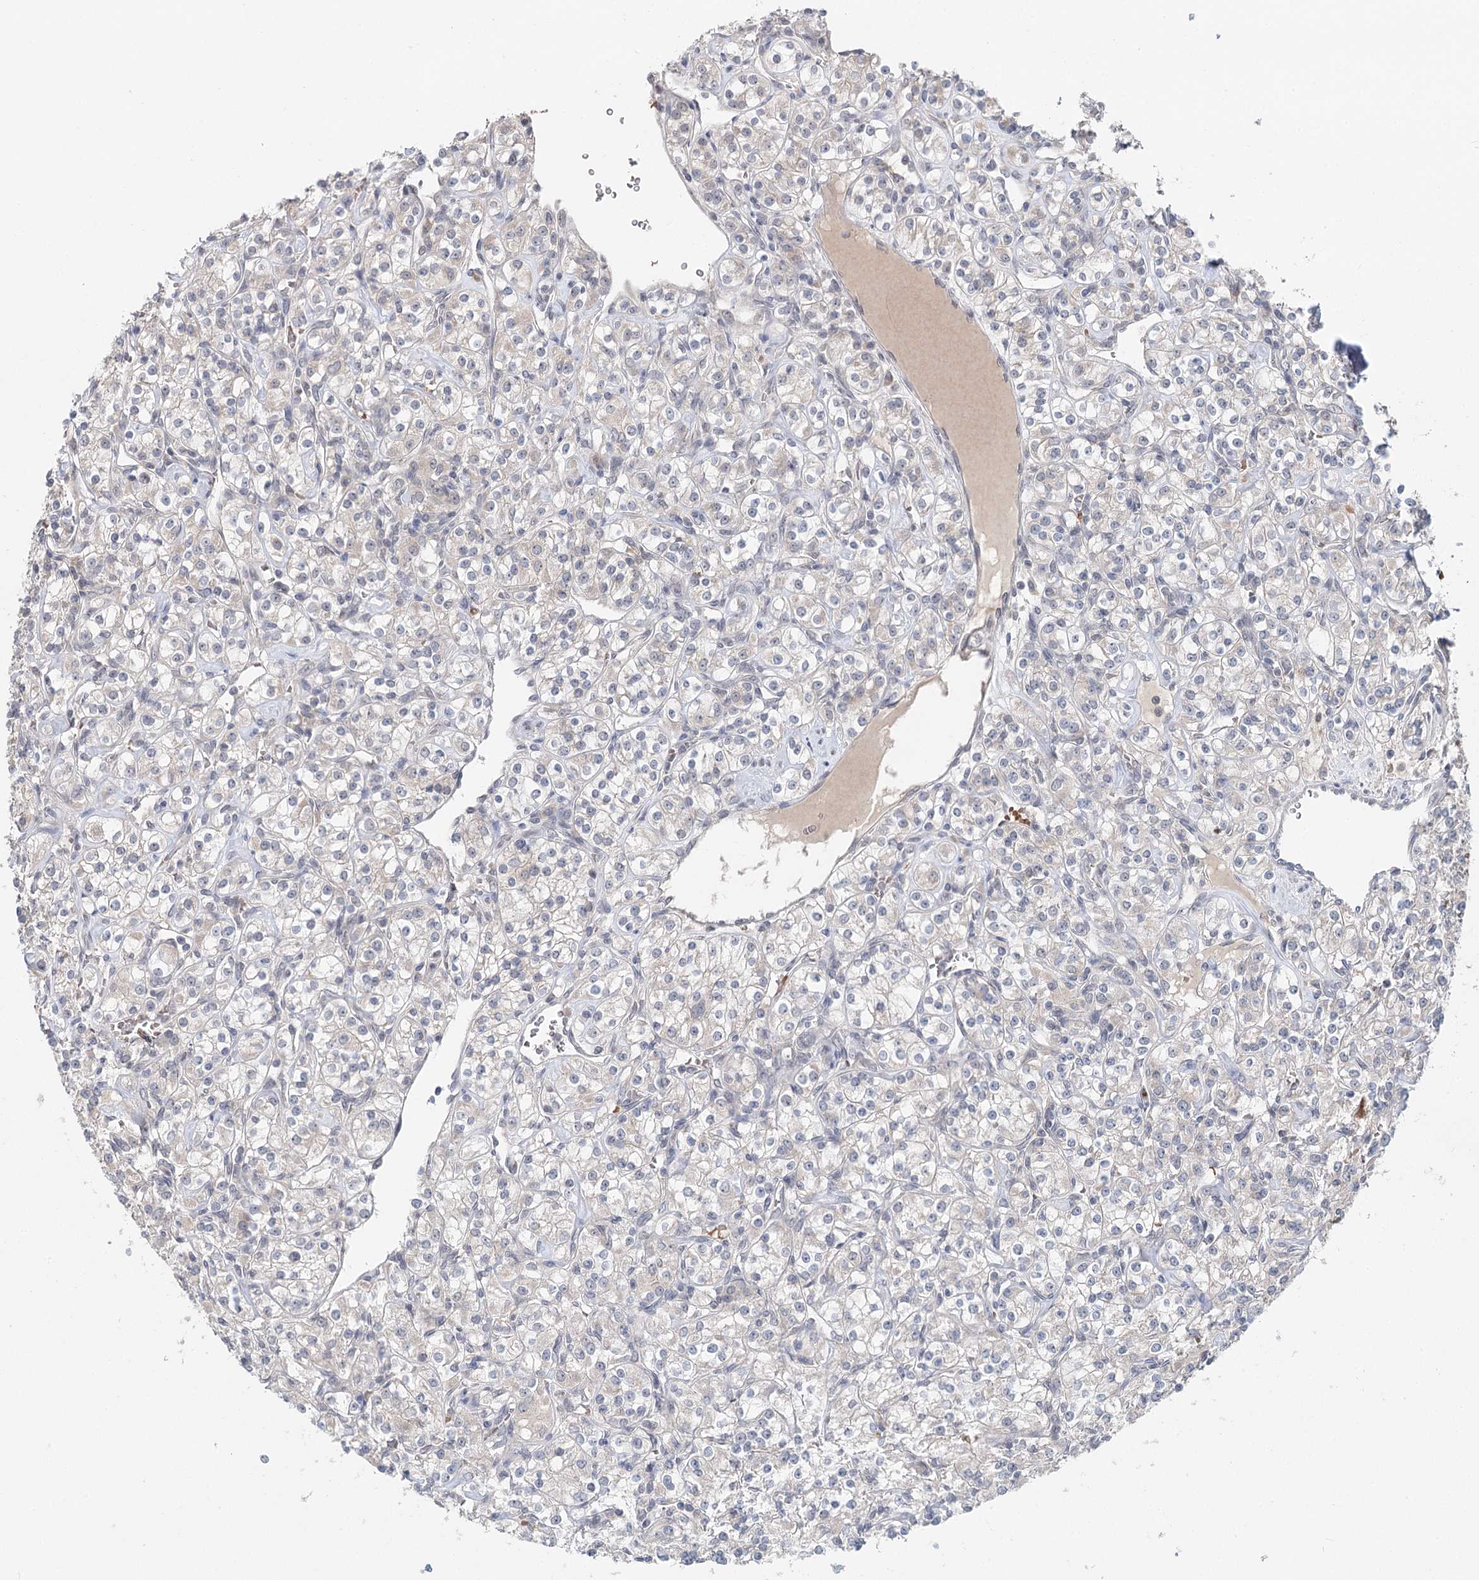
{"staining": {"intensity": "negative", "quantity": "none", "location": "none"}, "tissue": "renal cancer", "cell_type": "Tumor cells", "image_type": "cancer", "snomed": [{"axis": "morphology", "description": "Adenocarcinoma, NOS"}, {"axis": "topography", "description": "Kidney"}], "caption": "Tumor cells show no significant expression in renal adenocarcinoma. (DAB immunohistochemistry visualized using brightfield microscopy, high magnification).", "gene": "FBXO7", "patient": {"sex": "male", "age": 77}}